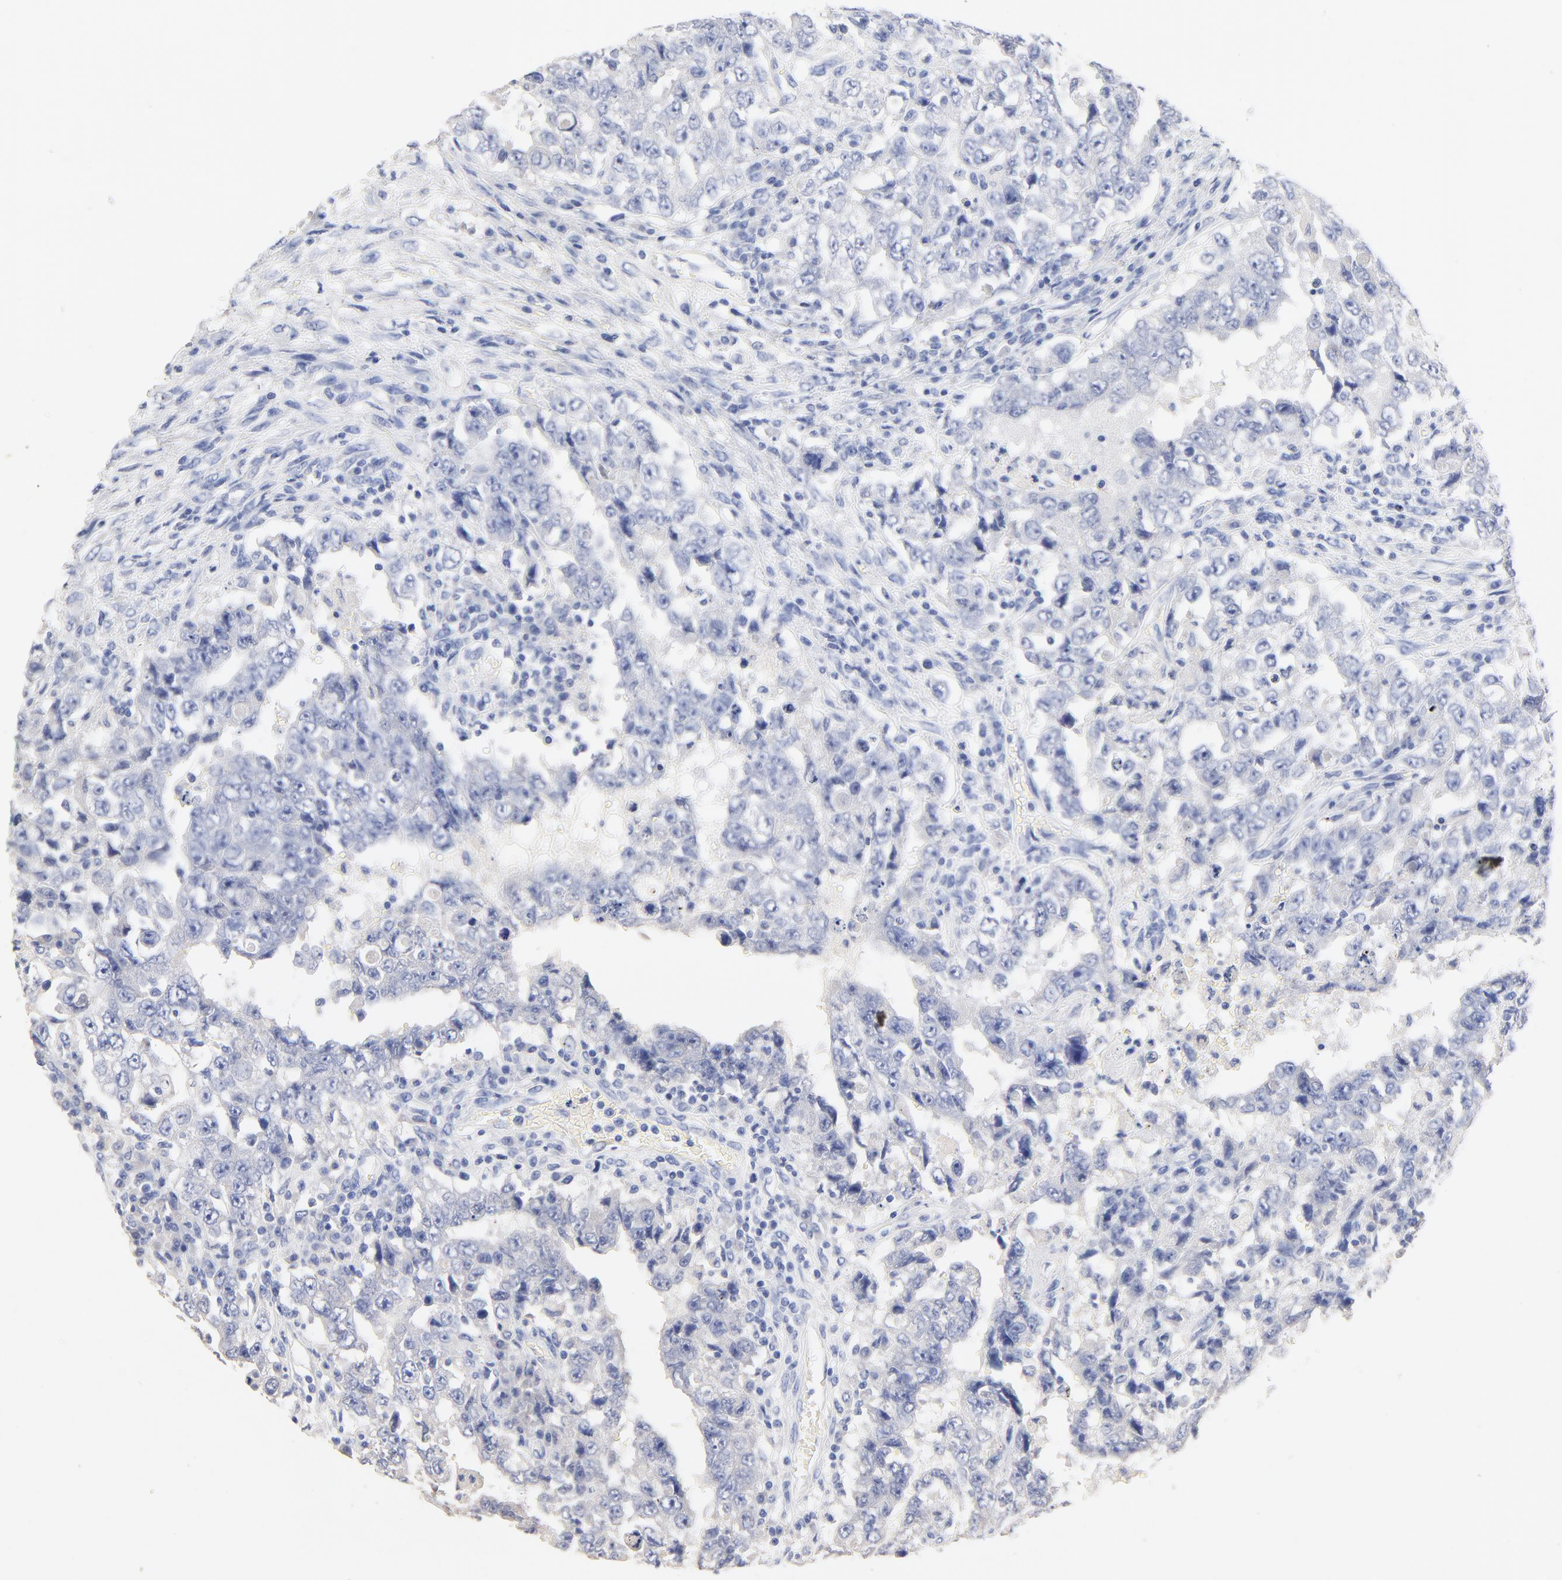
{"staining": {"intensity": "negative", "quantity": "none", "location": "none"}, "tissue": "testis cancer", "cell_type": "Tumor cells", "image_type": "cancer", "snomed": [{"axis": "morphology", "description": "Carcinoma, Embryonal, NOS"}, {"axis": "topography", "description": "Testis"}], "caption": "Immunohistochemical staining of testis cancer (embryonal carcinoma) demonstrates no significant expression in tumor cells.", "gene": "CPS1", "patient": {"sex": "male", "age": 26}}